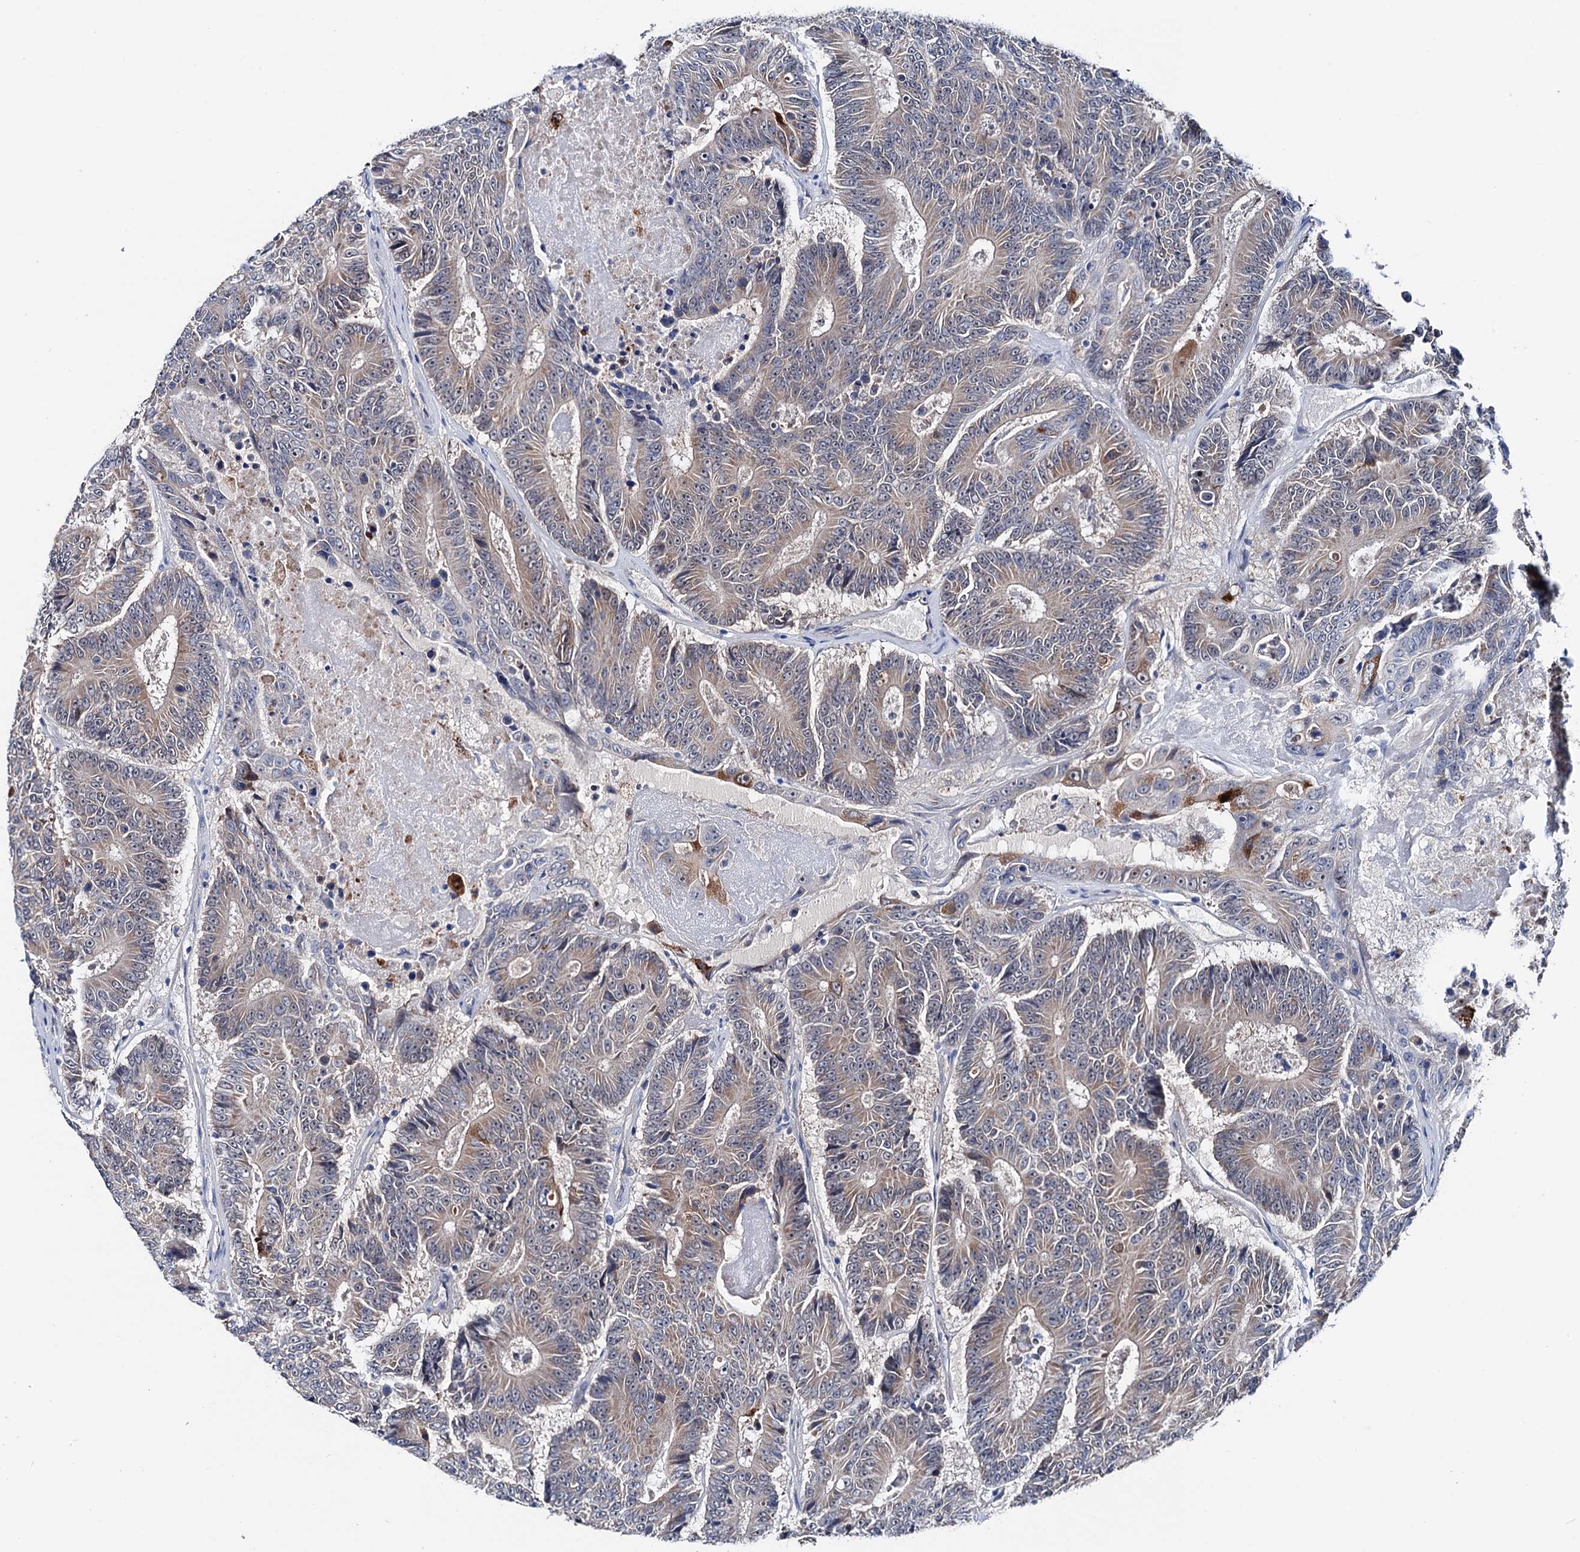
{"staining": {"intensity": "moderate", "quantity": "<25%", "location": "cytoplasmic/membranous"}, "tissue": "colorectal cancer", "cell_type": "Tumor cells", "image_type": "cancer", "snomed": [{"axis": "morphology", "description": "Adenocarcinoma, NOS"}, {"axis": "topography", "description": "Colon"}], "caption": "Protein expression analysis of colorectal cancer shows moderate cytoplasmic/membranous expression in approximately <25% of tumor cells.", "gene": "SHROOM1", "patient": {"sex": "male", "age": 83}}